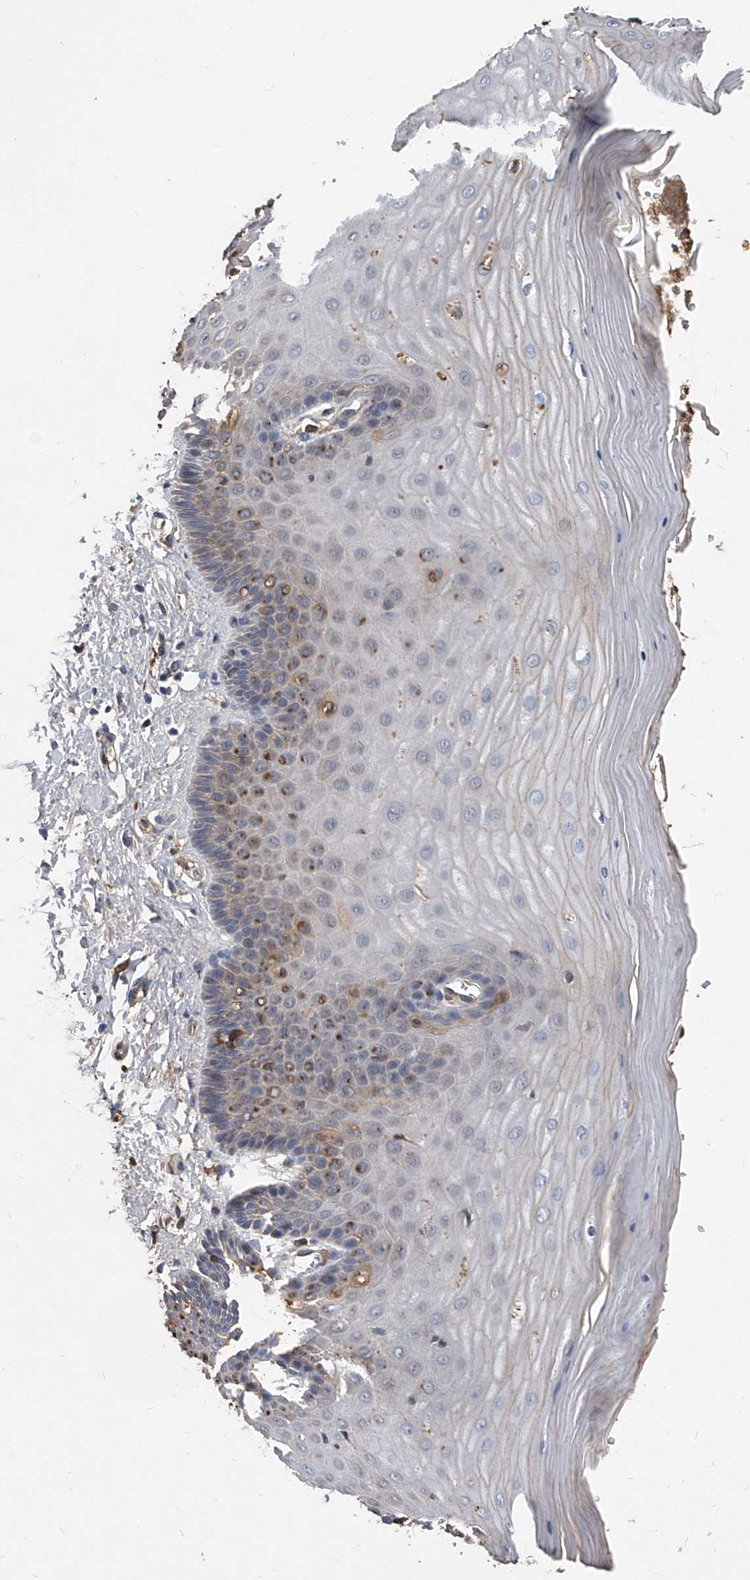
{"staining": {"intensity": "moderate", "quantity": "25%-75%", "location": "cytoplasmic/membranous"}, "tissue": "cervix", "cell_type": "Glandular cells", "image_type": "normal", "snomed": [{"axis": "morphology", "description": "Normal tissue, NOS"}, {"axis": "topography", "description": "Cervix"}], "caption": "Protein expression by IHC demonstrates moderate cytoplasmic/membranous positivity in approximately 25%-75% of glandular cells in normal cervix. Nuclei are stained in blue.", "gene": "ZNF25", "patient": {"sex": "female", "age": 55}}